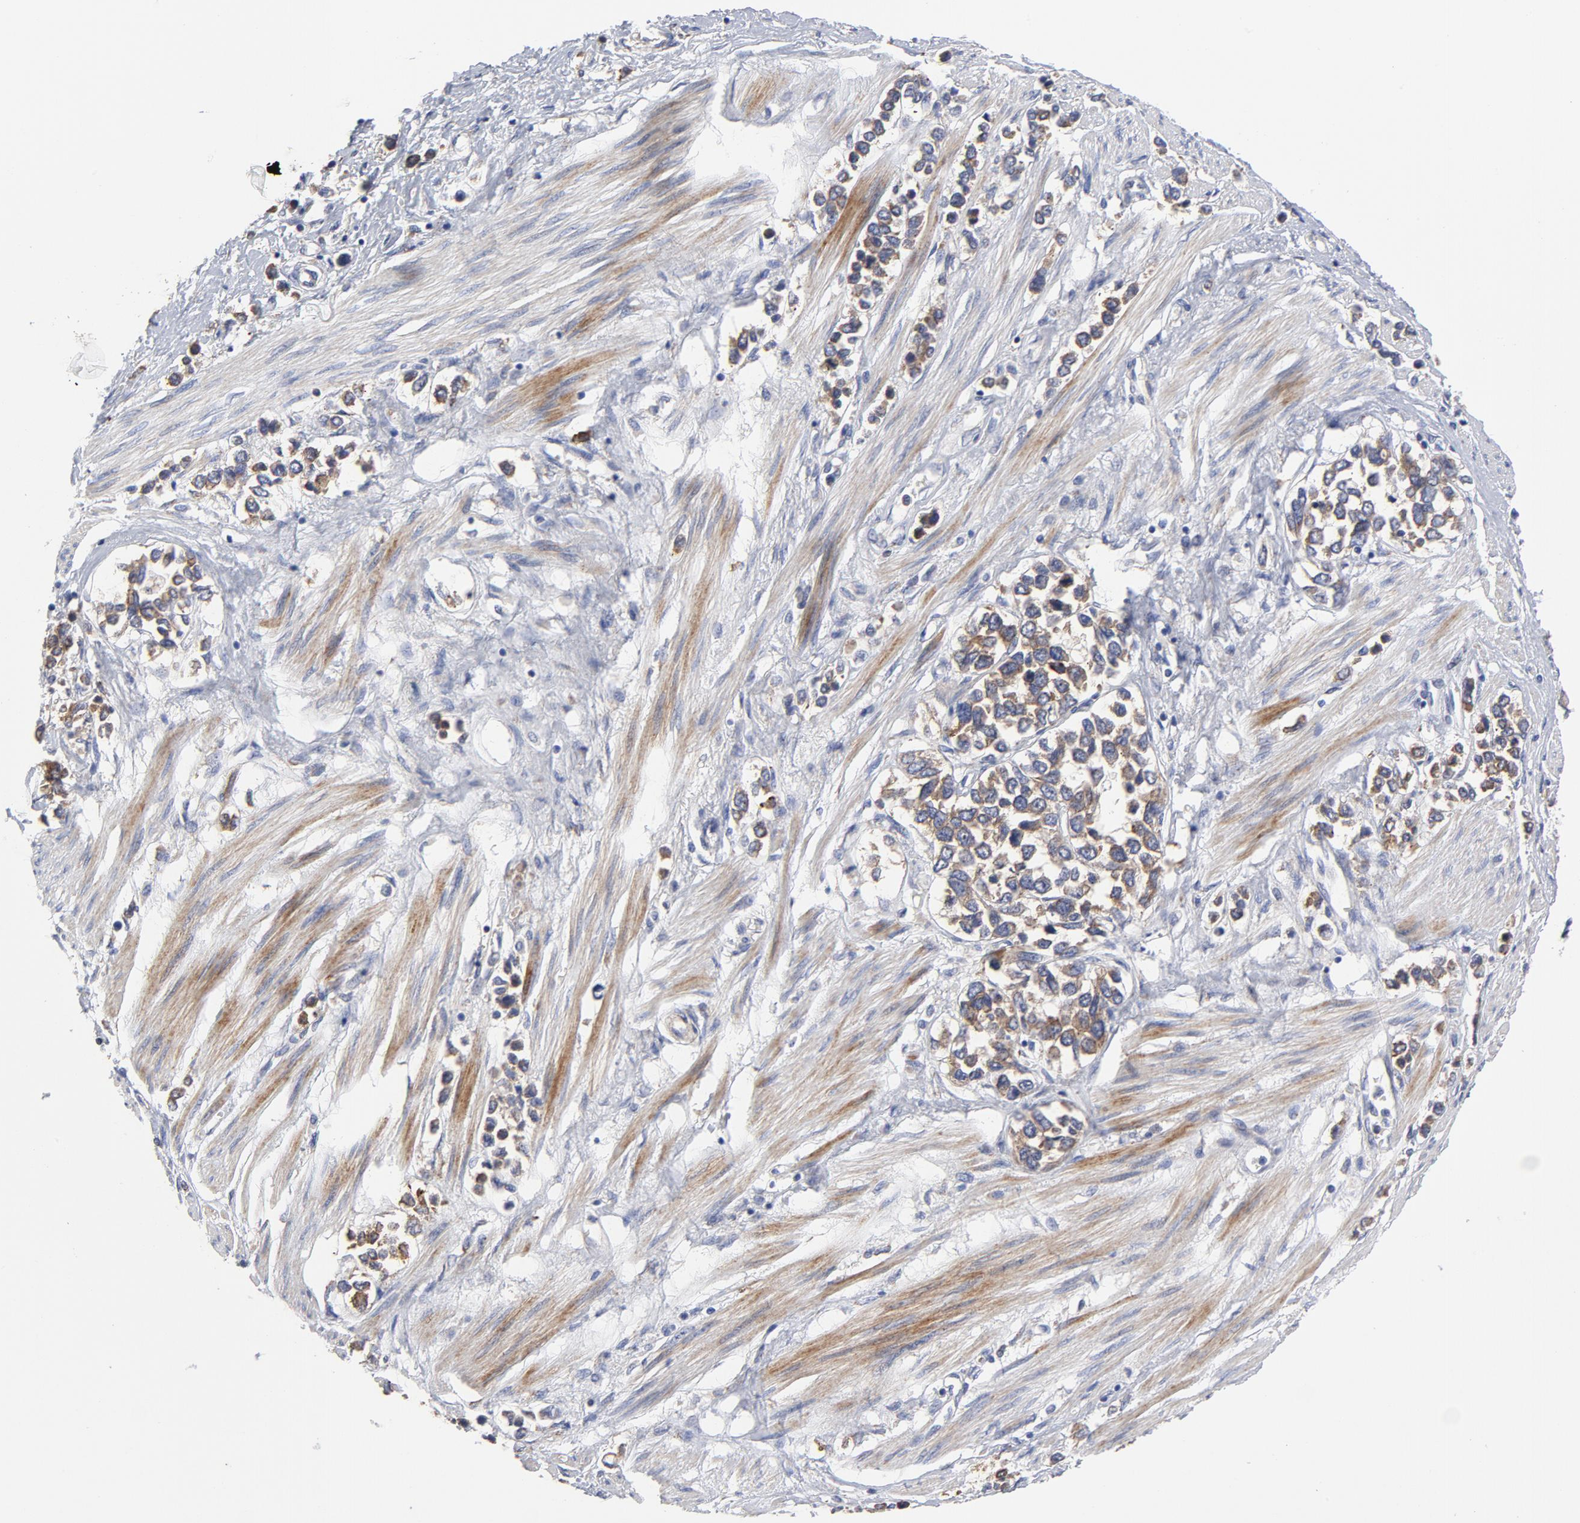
{"staining": {"intensity": "weak", "quantity": ">75%", "location": "cytoplasmic/membranous"}, "tissue": "stomach cancer", "cell_type": "Tumor cells", "image_type": "cancer", "snomed": [{"axis": "morphology", "description": "Adenocarcinoma, NOS"}, {"axis": "topography", "description": "Stomach, upper"}], "caption": "A high-resolution image shows immunohistochemistry (IHC) staining of adenocarcinoma (stomach), which displays weak cytoplasmic/membranous positivity in approximately >75% of tumor cells. (Stains: DAB (3,3'-diaminobenzidine) in brown, nuclei in blue, Microscopy: brightfield microscopy at high magnification).", "gene": "RAPGEF3", "patient": {"sex": "male", "age": 76}}